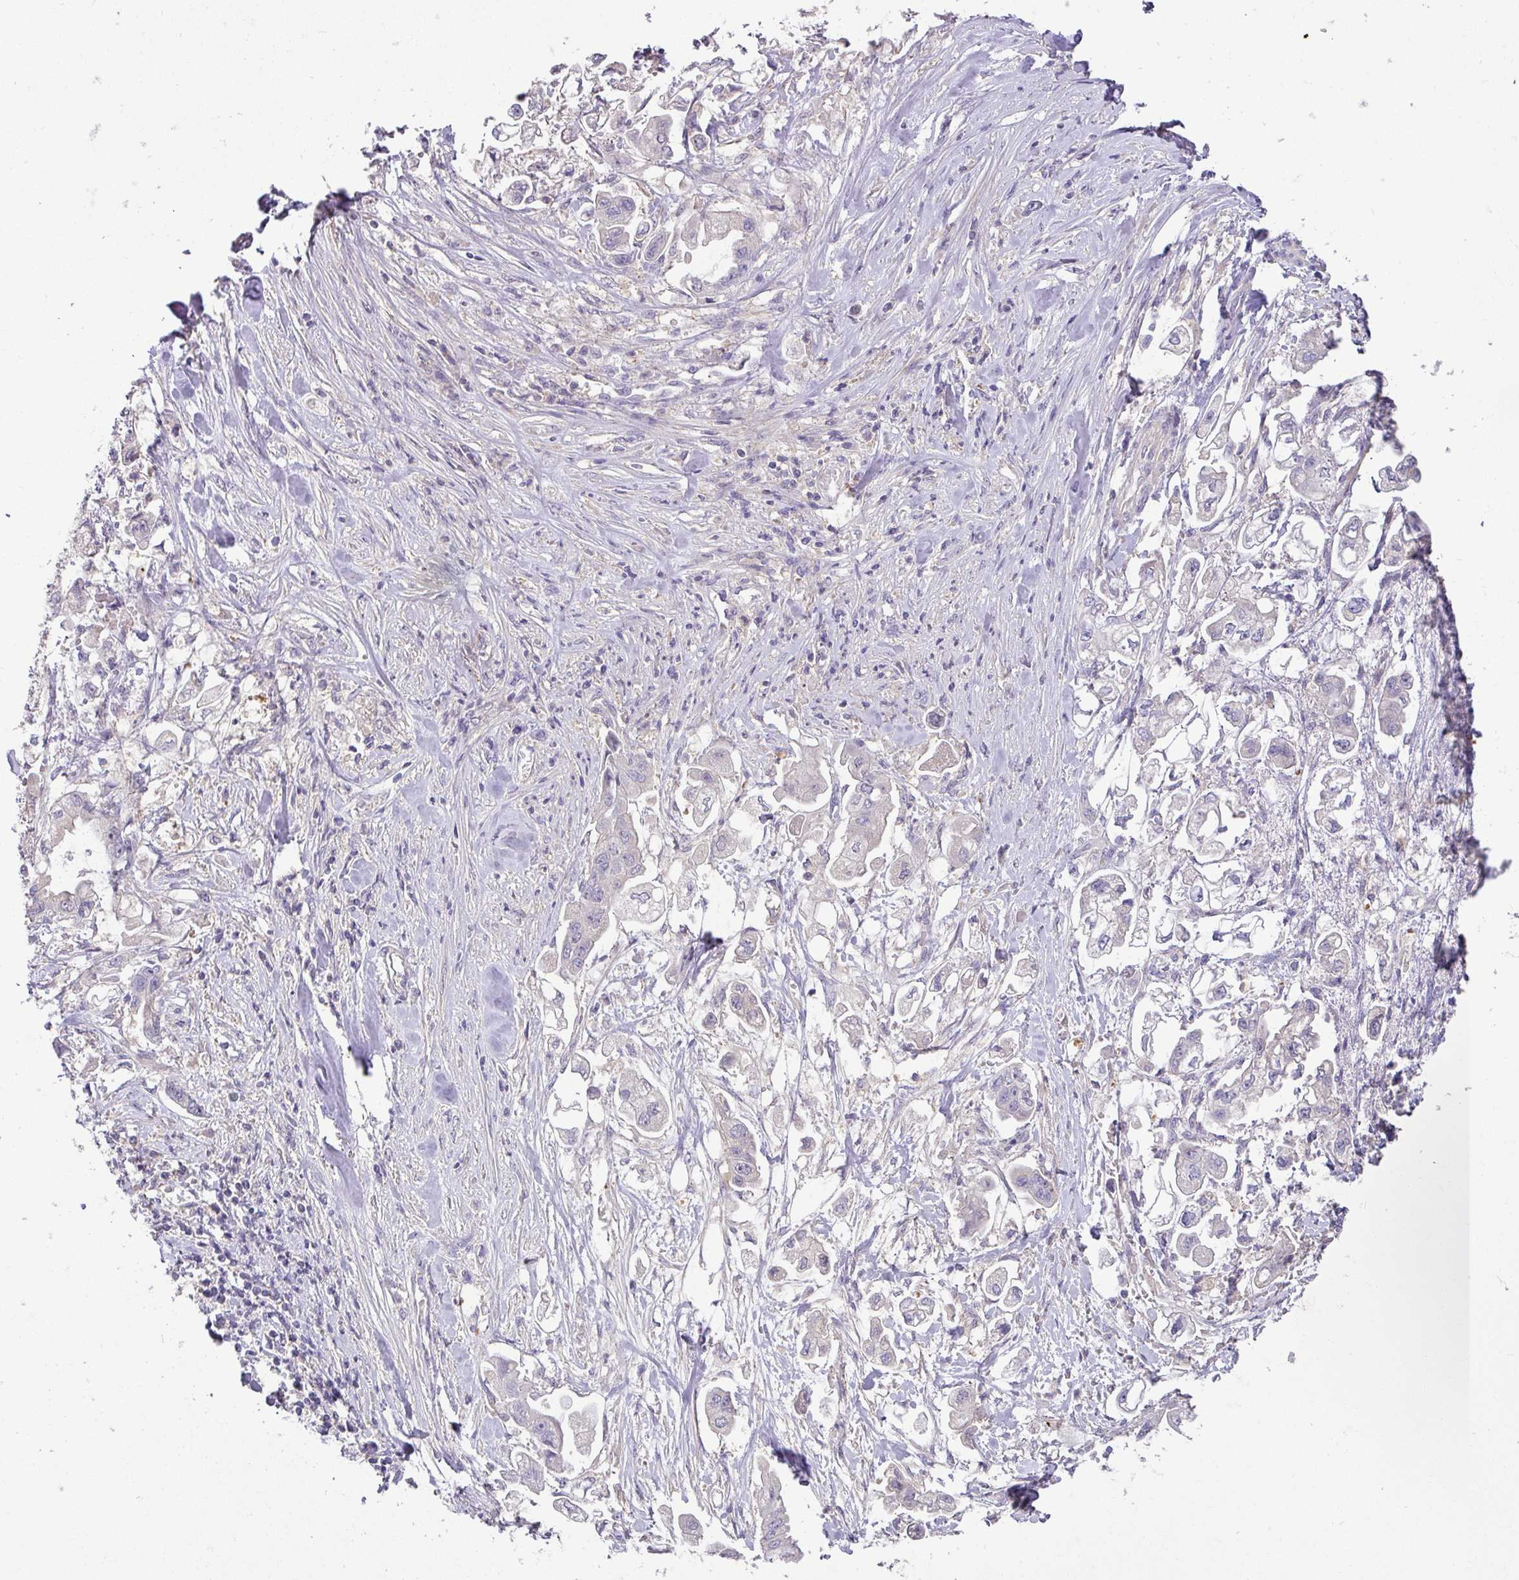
{"staining": {"intensity": "negative", "quantity": "none", "location": "none"}, "tissue": "stomach cancer", "cell_type": "Tumor cells", "image_type": "cancer", "snomed": [{"axis": "morphology", "description": "Adenocarcinoma, NOS"}, {"axis": "topography", "description": "Stomach"}], "caption": "The photomicrograph reveals no staining of tumor cells in stomach cancer (adenocarcinoma).", "gene": "HOXC13", "patient": {"sex": "male", "age": 62}}